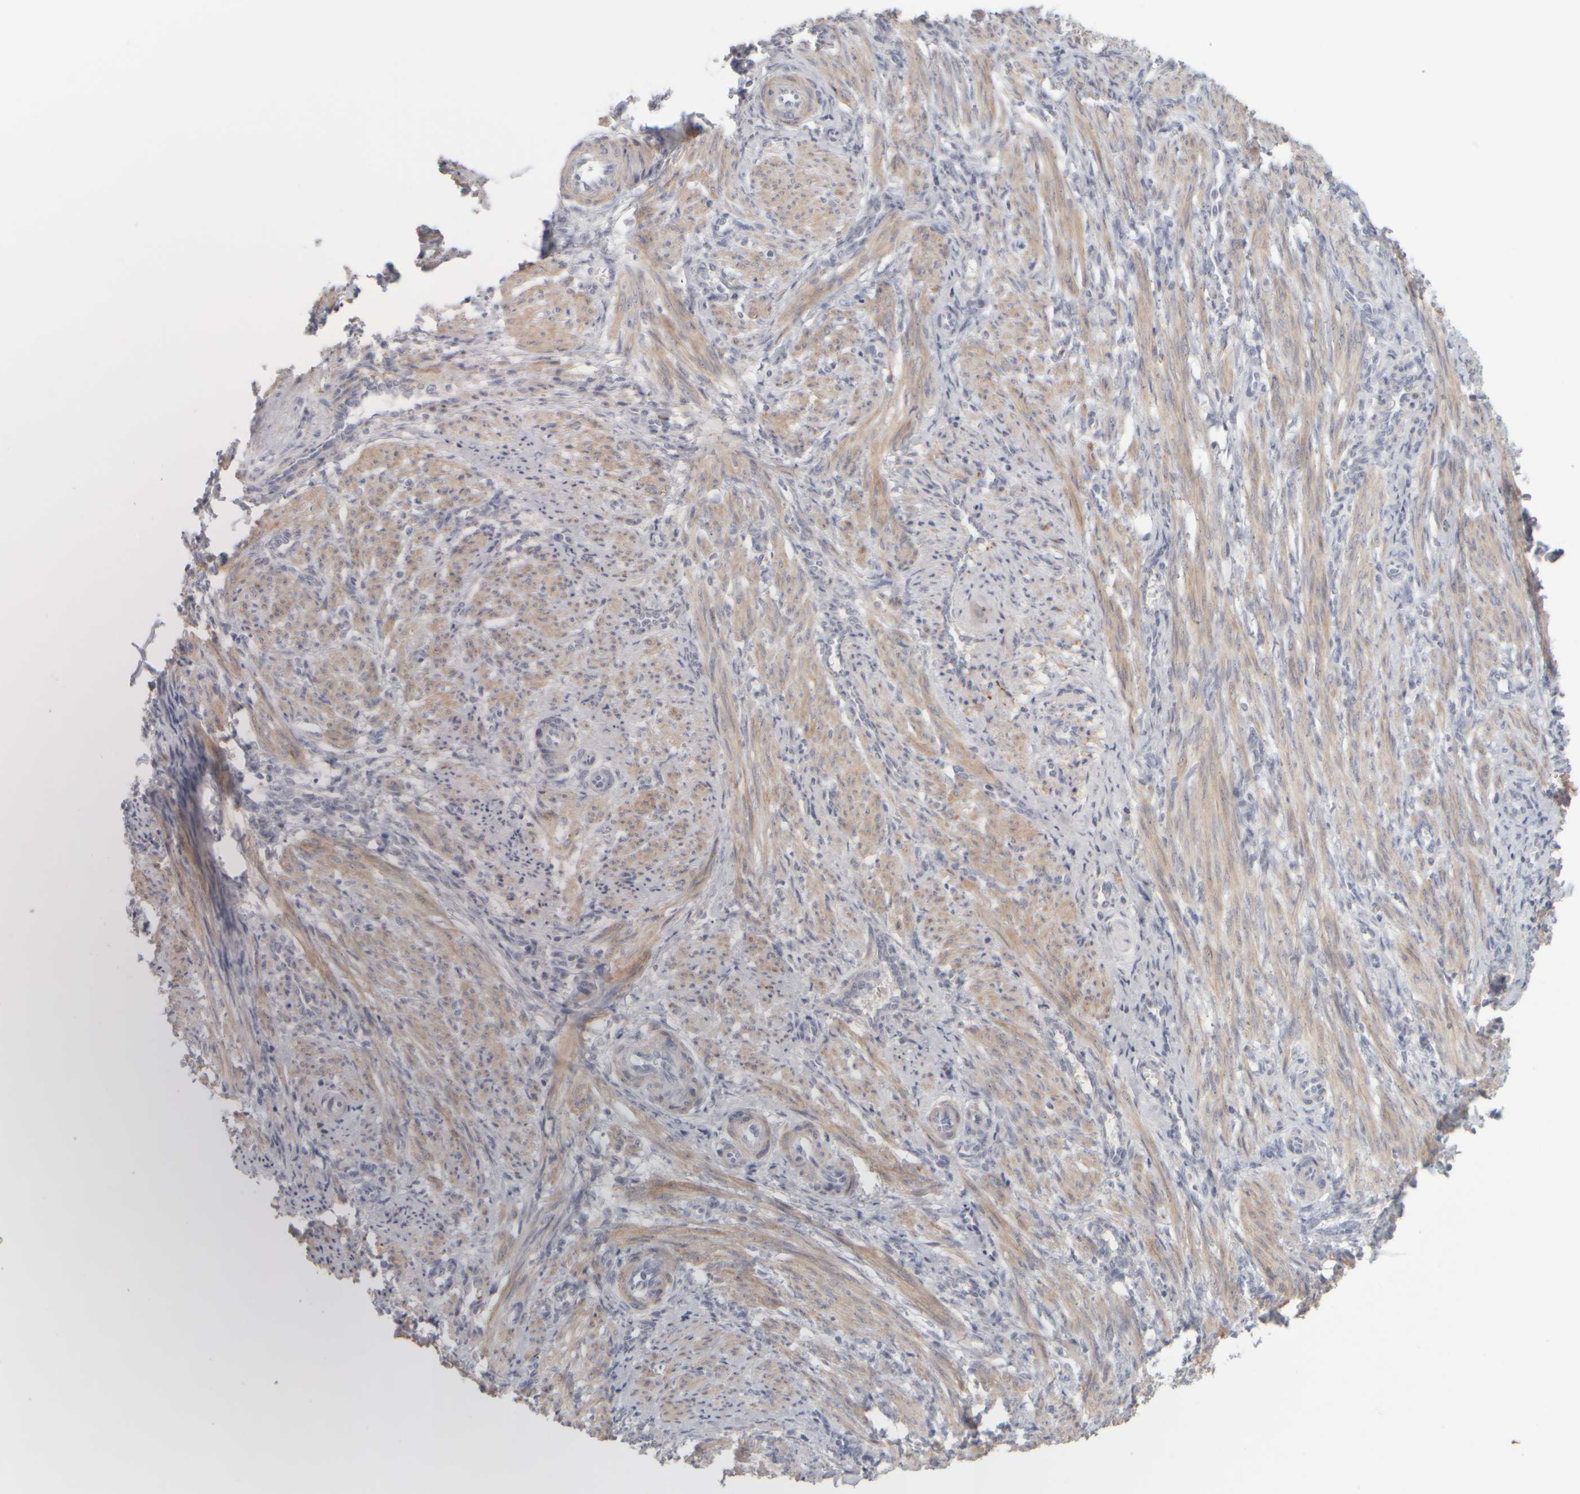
{"staining": {"intensity": "moderate", "quantity": "25%-75%", "location": "cytoplasmic/membranous"}, "tissue": "smooth muscle", "cell_type": "Smooth muscle cells", "image_type": "normal", "snomed": [{"axis": "morphology", "description": "Normal tissue, NOS"}, {"axis": "topography", "description": "Endometrium"}], "caption": "IHC photomicrograph of unremarkable smooth muscle: human smooth muscle stained using IHC displays medium levels of moderate protein expression localized specifically in the cytoplasmic/membranous of smooth muscle cells, appearing as a cytoplasmic/membranous brown color.", "gene": "DCXR", "patient": {"sex": "female", "age": 33}}